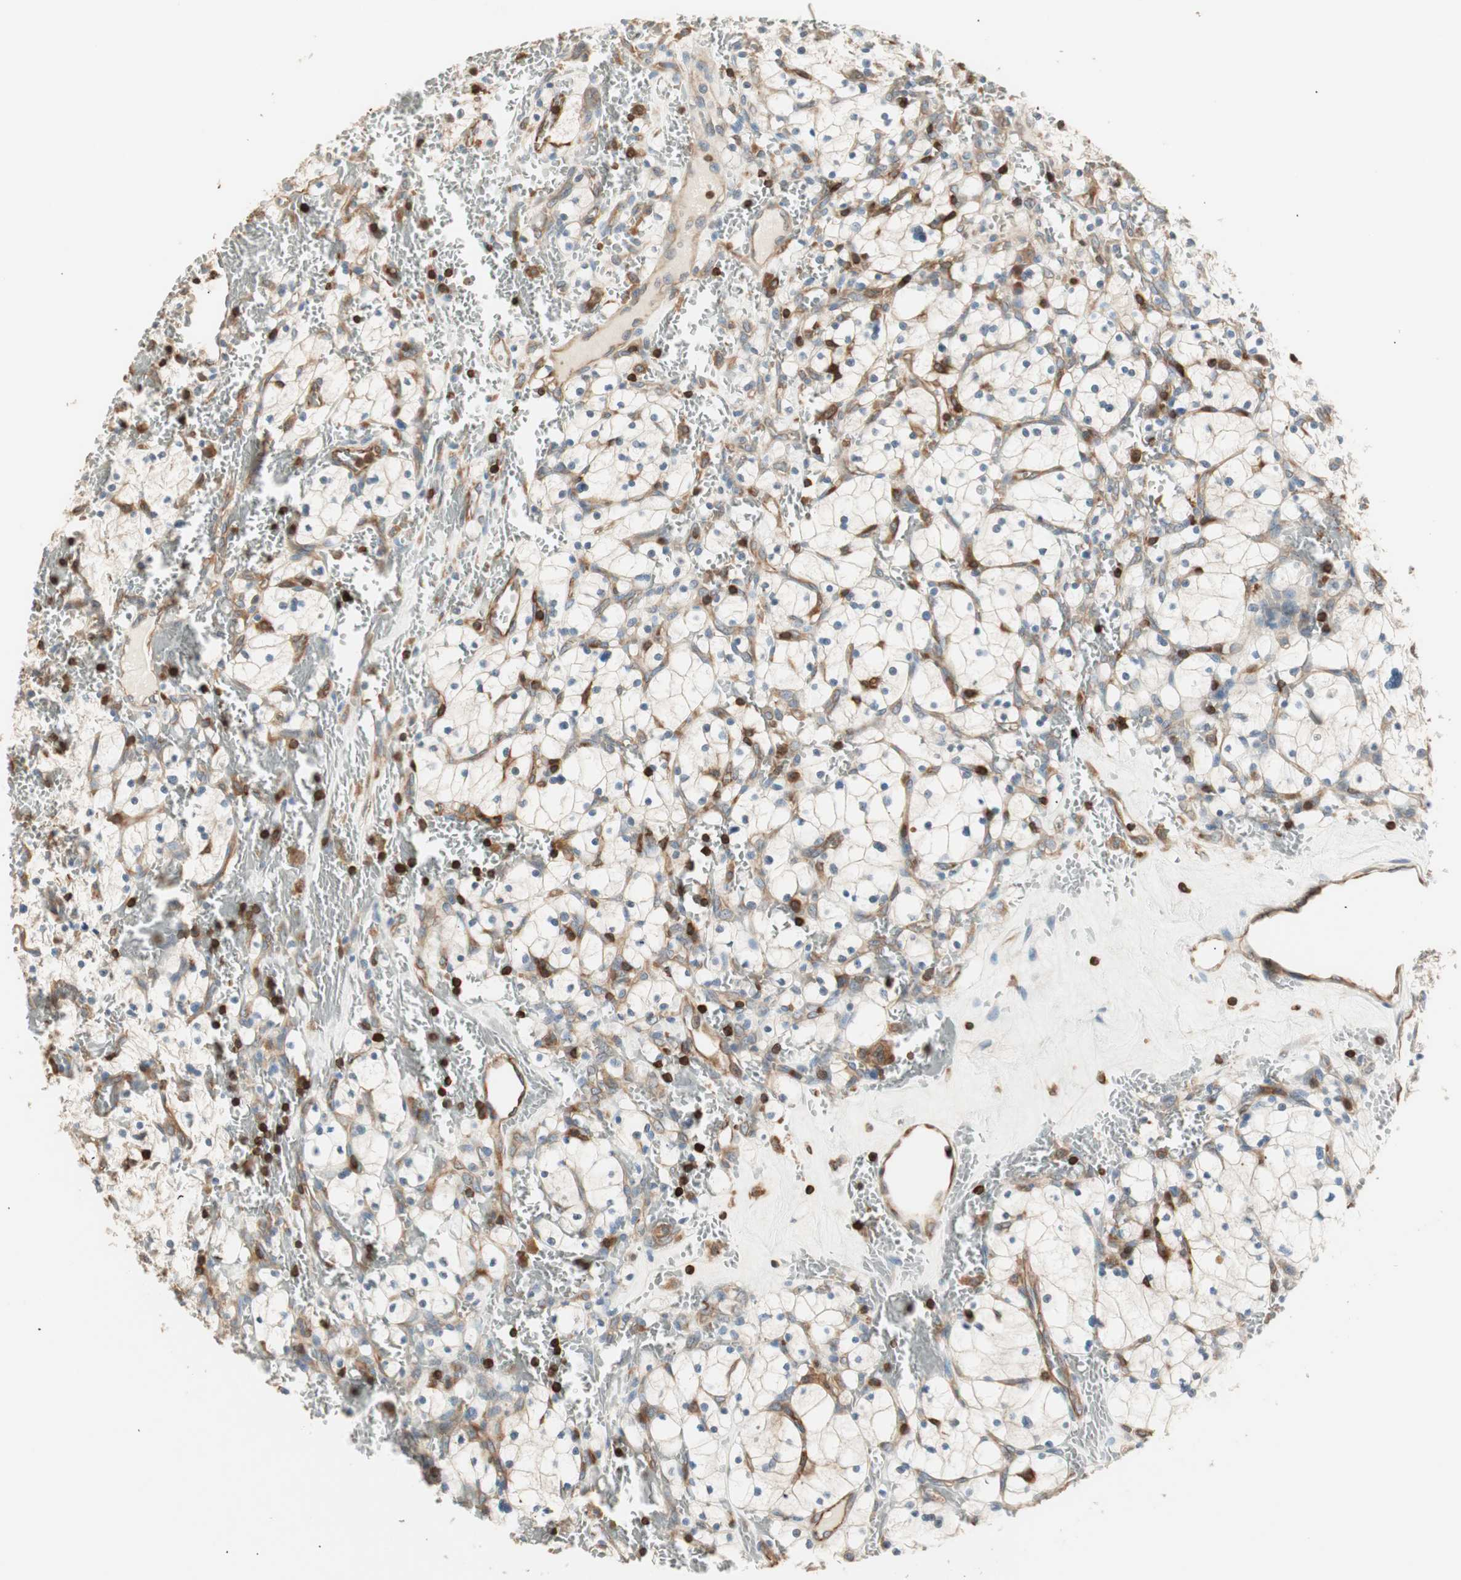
{"staining": {"intensity": "negative", "quantity": "none", "location": "none"}, "tissue": "renal cancer", "cell_type": "Tumor cells", "image_type": "cancer", "snomed": [{"axis": "morphology", "description": "Adenocarcinoma, NOS"}, {"axis": "topography", "description": "Kidney"}], "caption": "This is an immunohistochemistry (IHC) histopathology image of human adenocarcinoma (renal). There is no expression in tumor cells.", "gene": "CRLF3", "patient": {"sex": "female", "age": 83}}